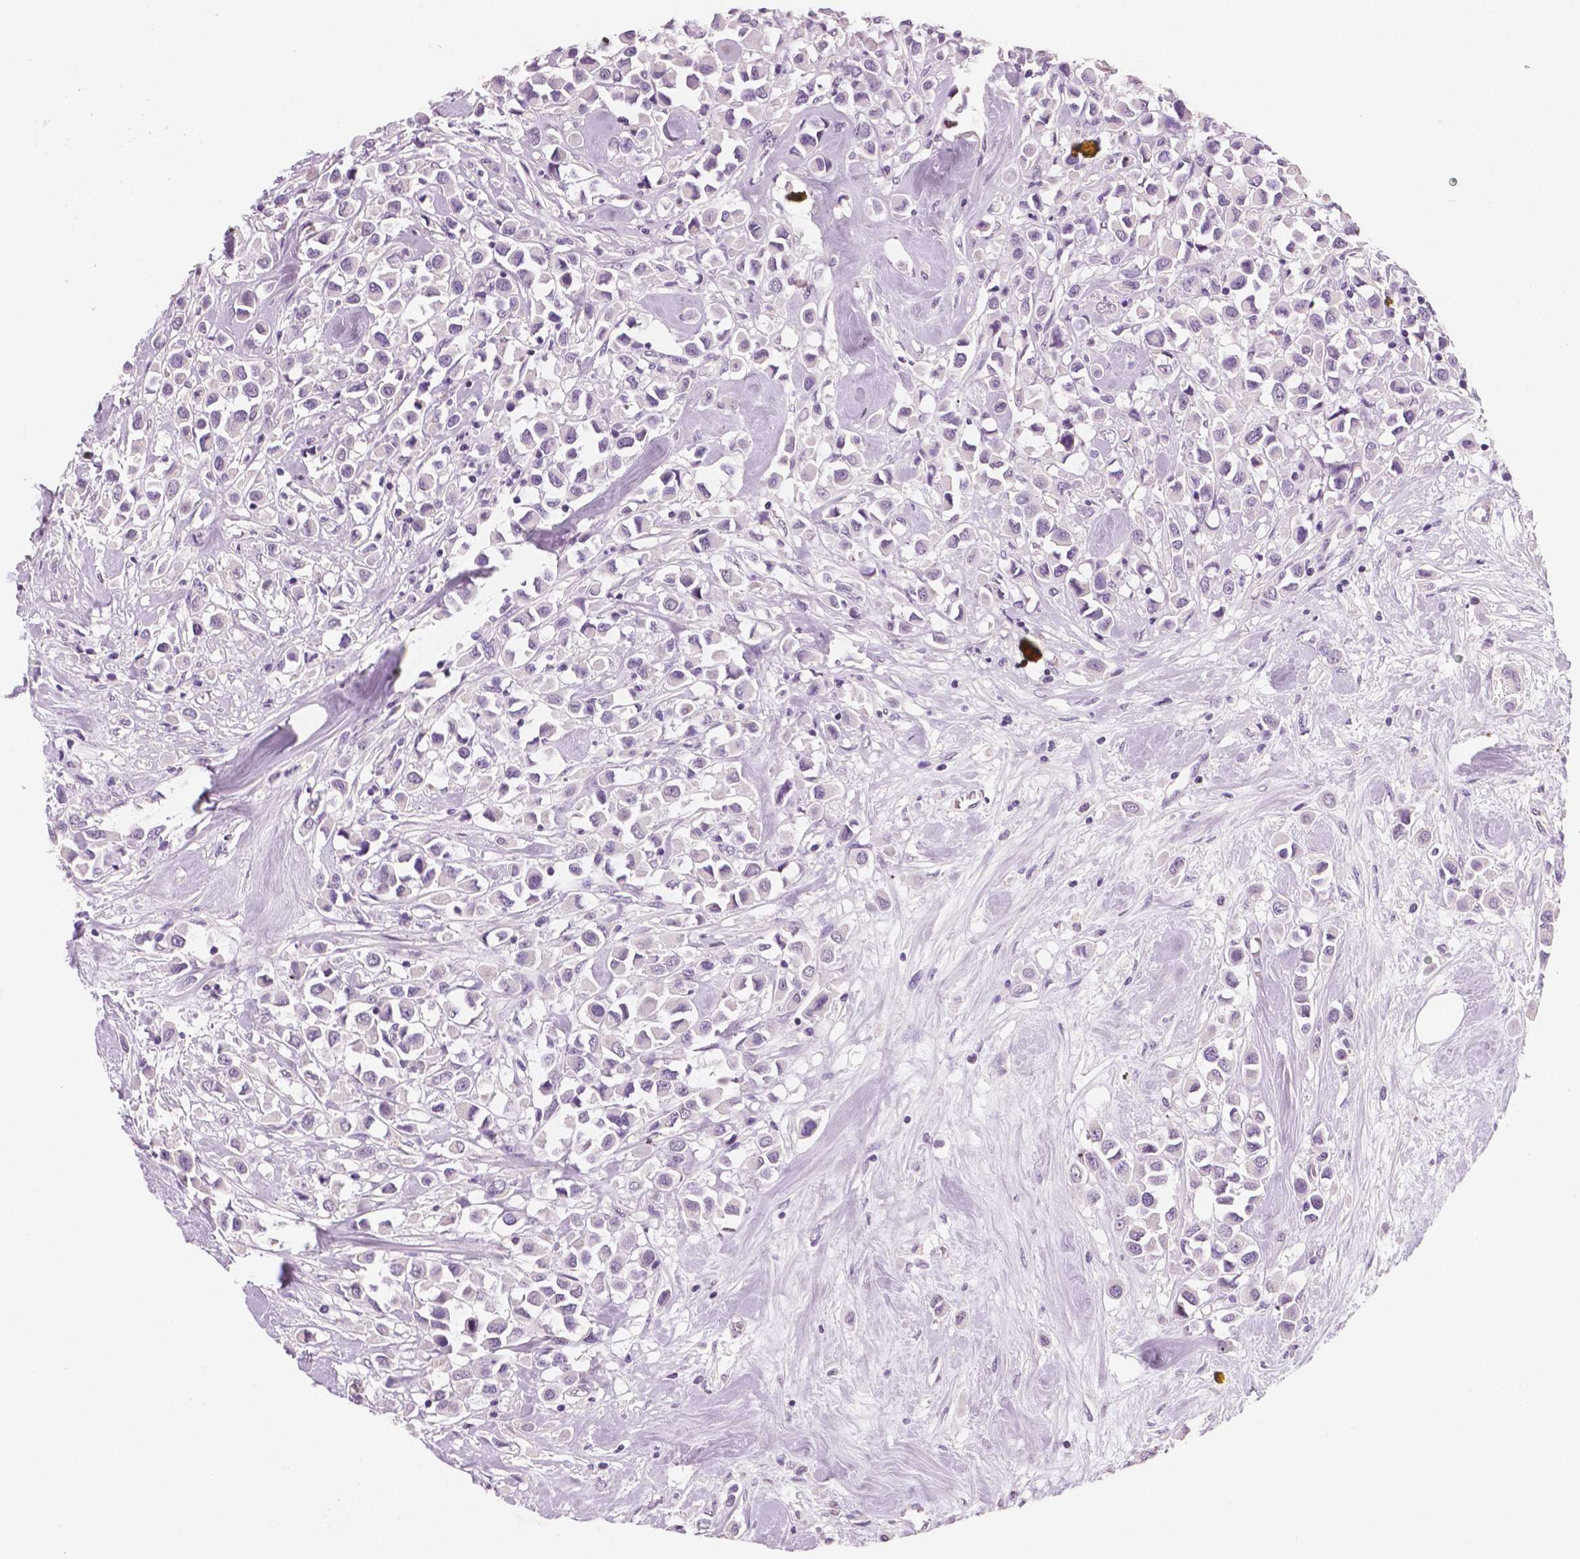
{"staining": {"intensity": "negative", "quantity": "none", "location": "none"}, "tissue": "breast cancer", "cell_type": "Tumor cells", "image_type": "cancer", "snomed": [{"axis": "morphology", "description": "Duct carcinoma"}, {"axis": "topography", "description": "Breast"}], "caption": "Tumor cells show no significant positivity in breast cancer (intraductal carcinoma).", "gene": "TSPAN7", "patient": {"sex": "female", "age": 61}}